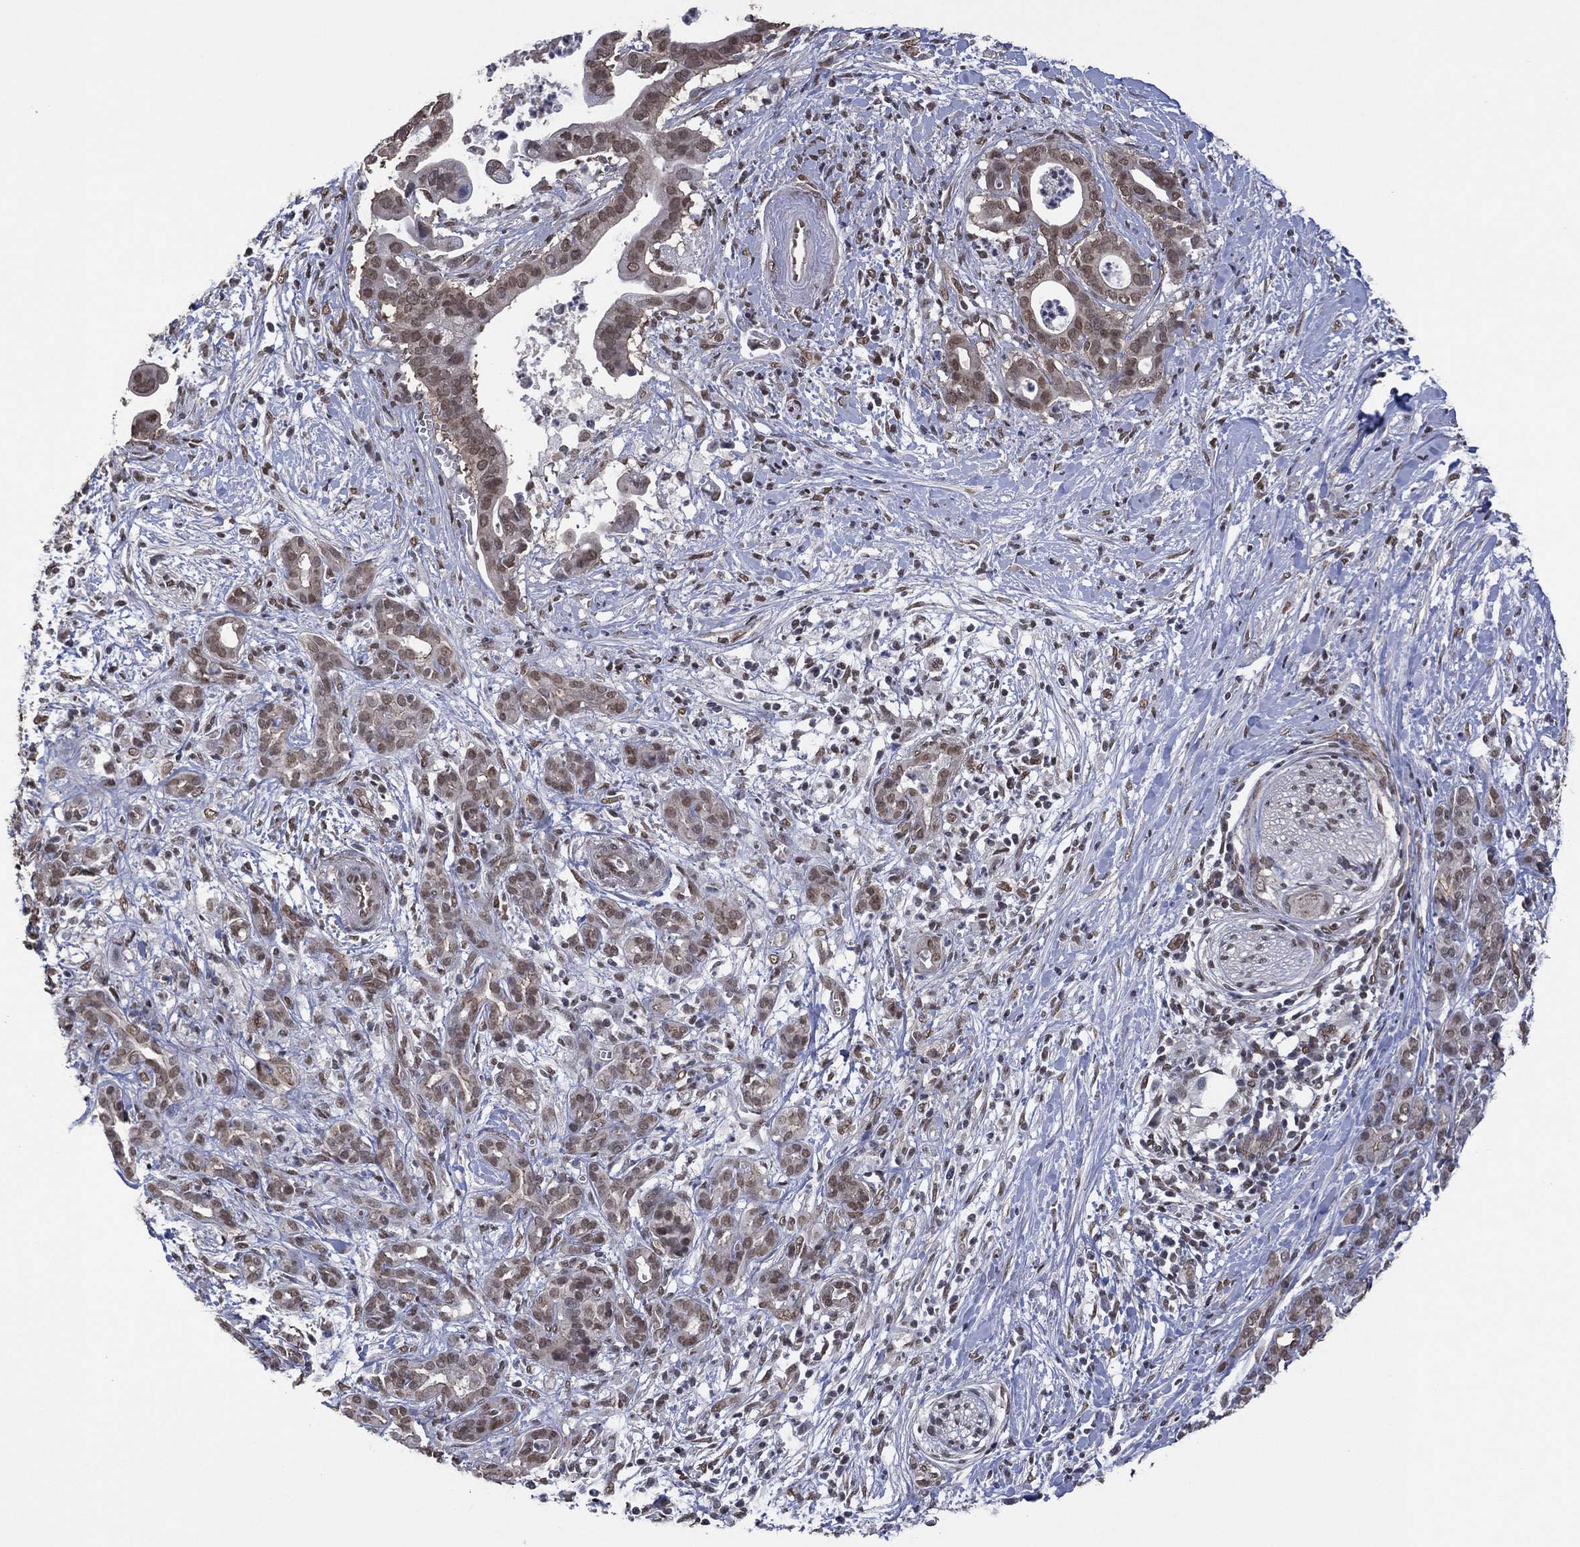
{"staining": {"intensity": "weak", "quantity": "<25%", "location": "nuclear"}, "tissue": "pancreatic cancer", "cell_type": "Tumor cells", "image_type": "cancer", "snomed": [{"axis": "morphology", "description": "Adenocarcinoma, NOS"}, {"axis": "topography", "description": "Pancreas"}], "caption": "Tumor cells are negative for protein expression in human pancreatic cancer.", "gene": "EHMT1", "patient": {"sex": "male", "age": 61}}